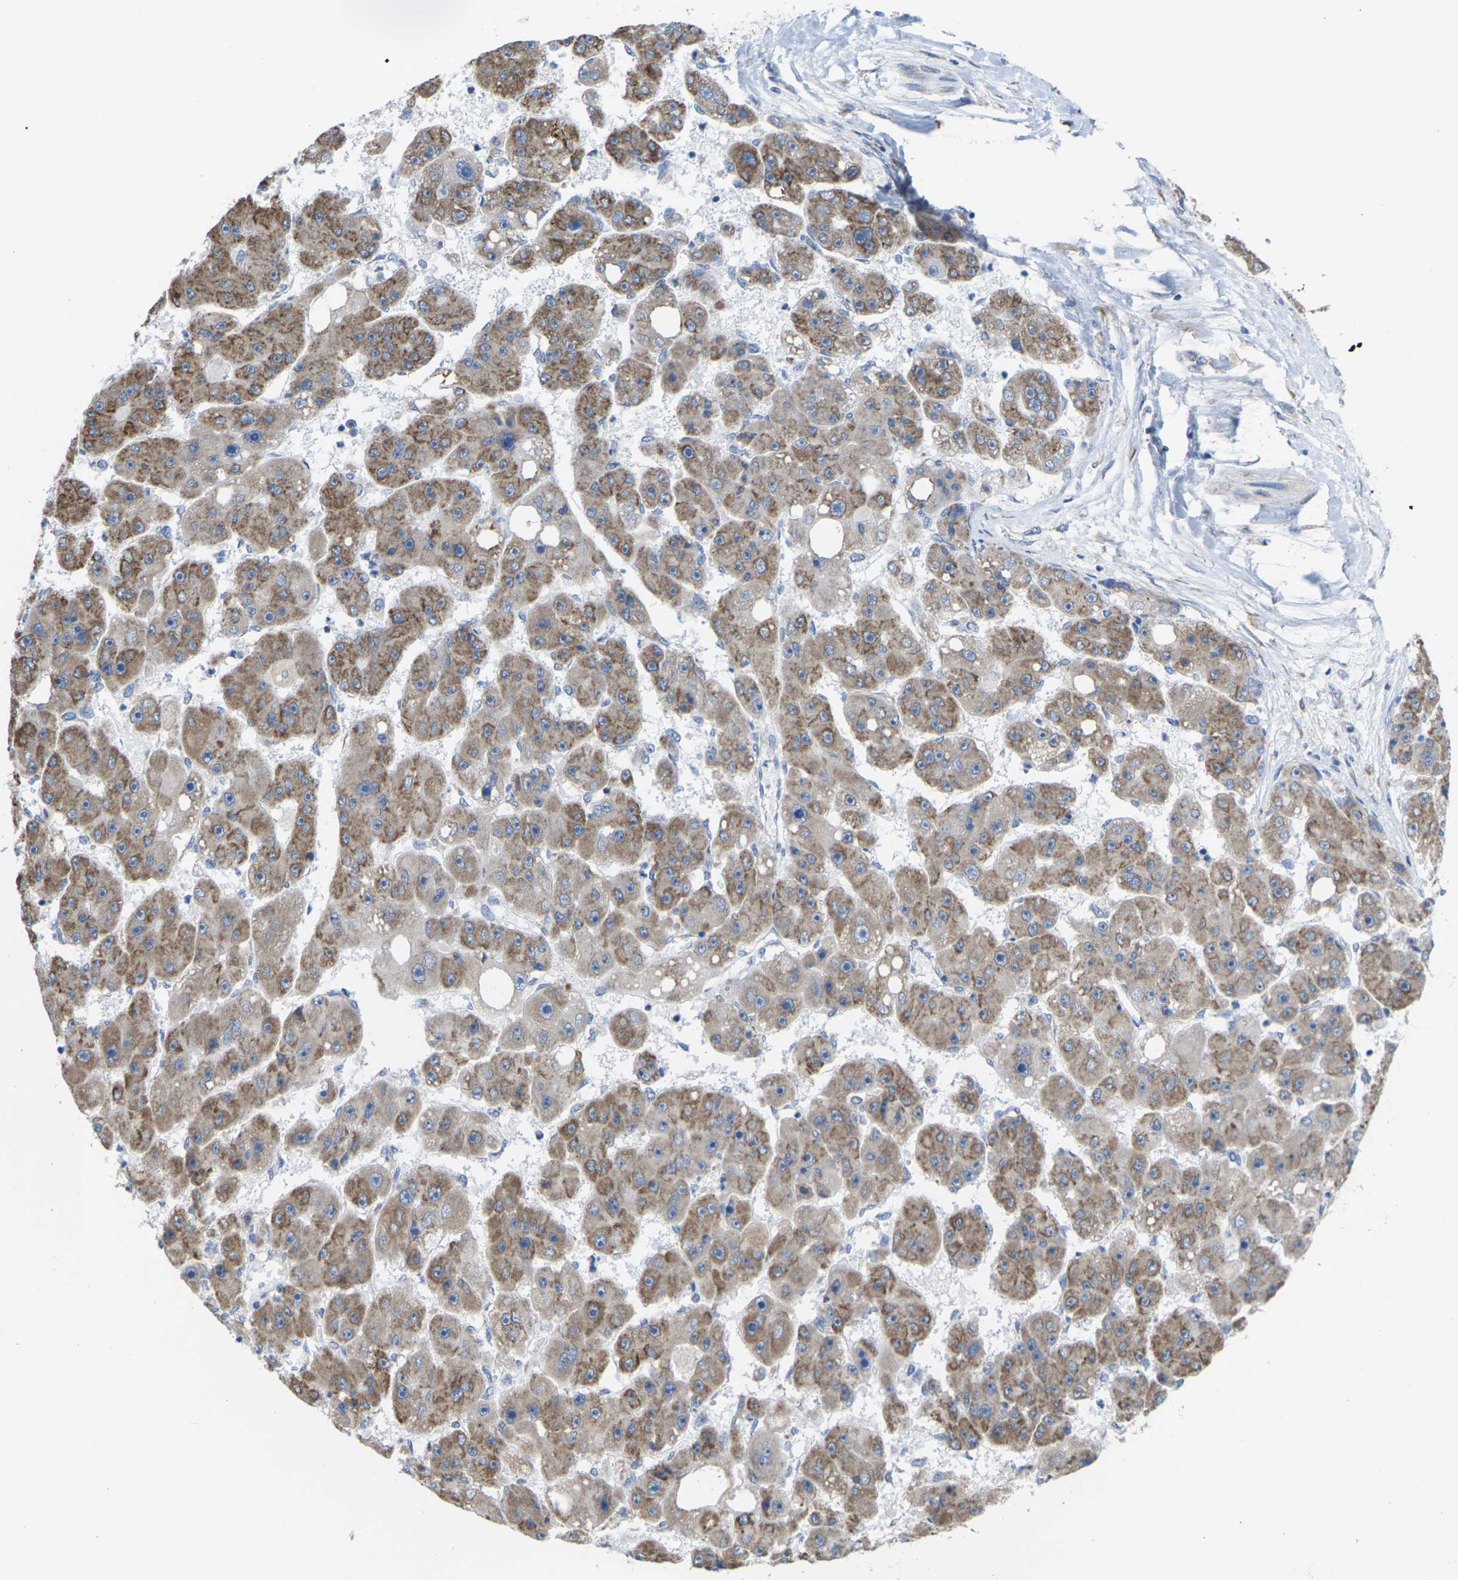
{"staining": {"intensity": "moderate", "quantity": ">75%", "location": "cytoplasmic/membranous"}, "tissue": "liver cancer", "cell_type": "Tumor cells", "image_type": "cancer", "snomed": [{"axis": "morphology", "description": "Carcinoma, Hepatocellular, NOS"}, {"axis": "topography", "description": "Liver"}], "caption": "Tumor cells reveal medium levels of moderate cytoplasmic/membranous staining in about >75% of cells in liver cancer (hepatocellular carcinoma).", "gene": "PDZK1IP1", "patient": {"sex": "female", "age": 61}}